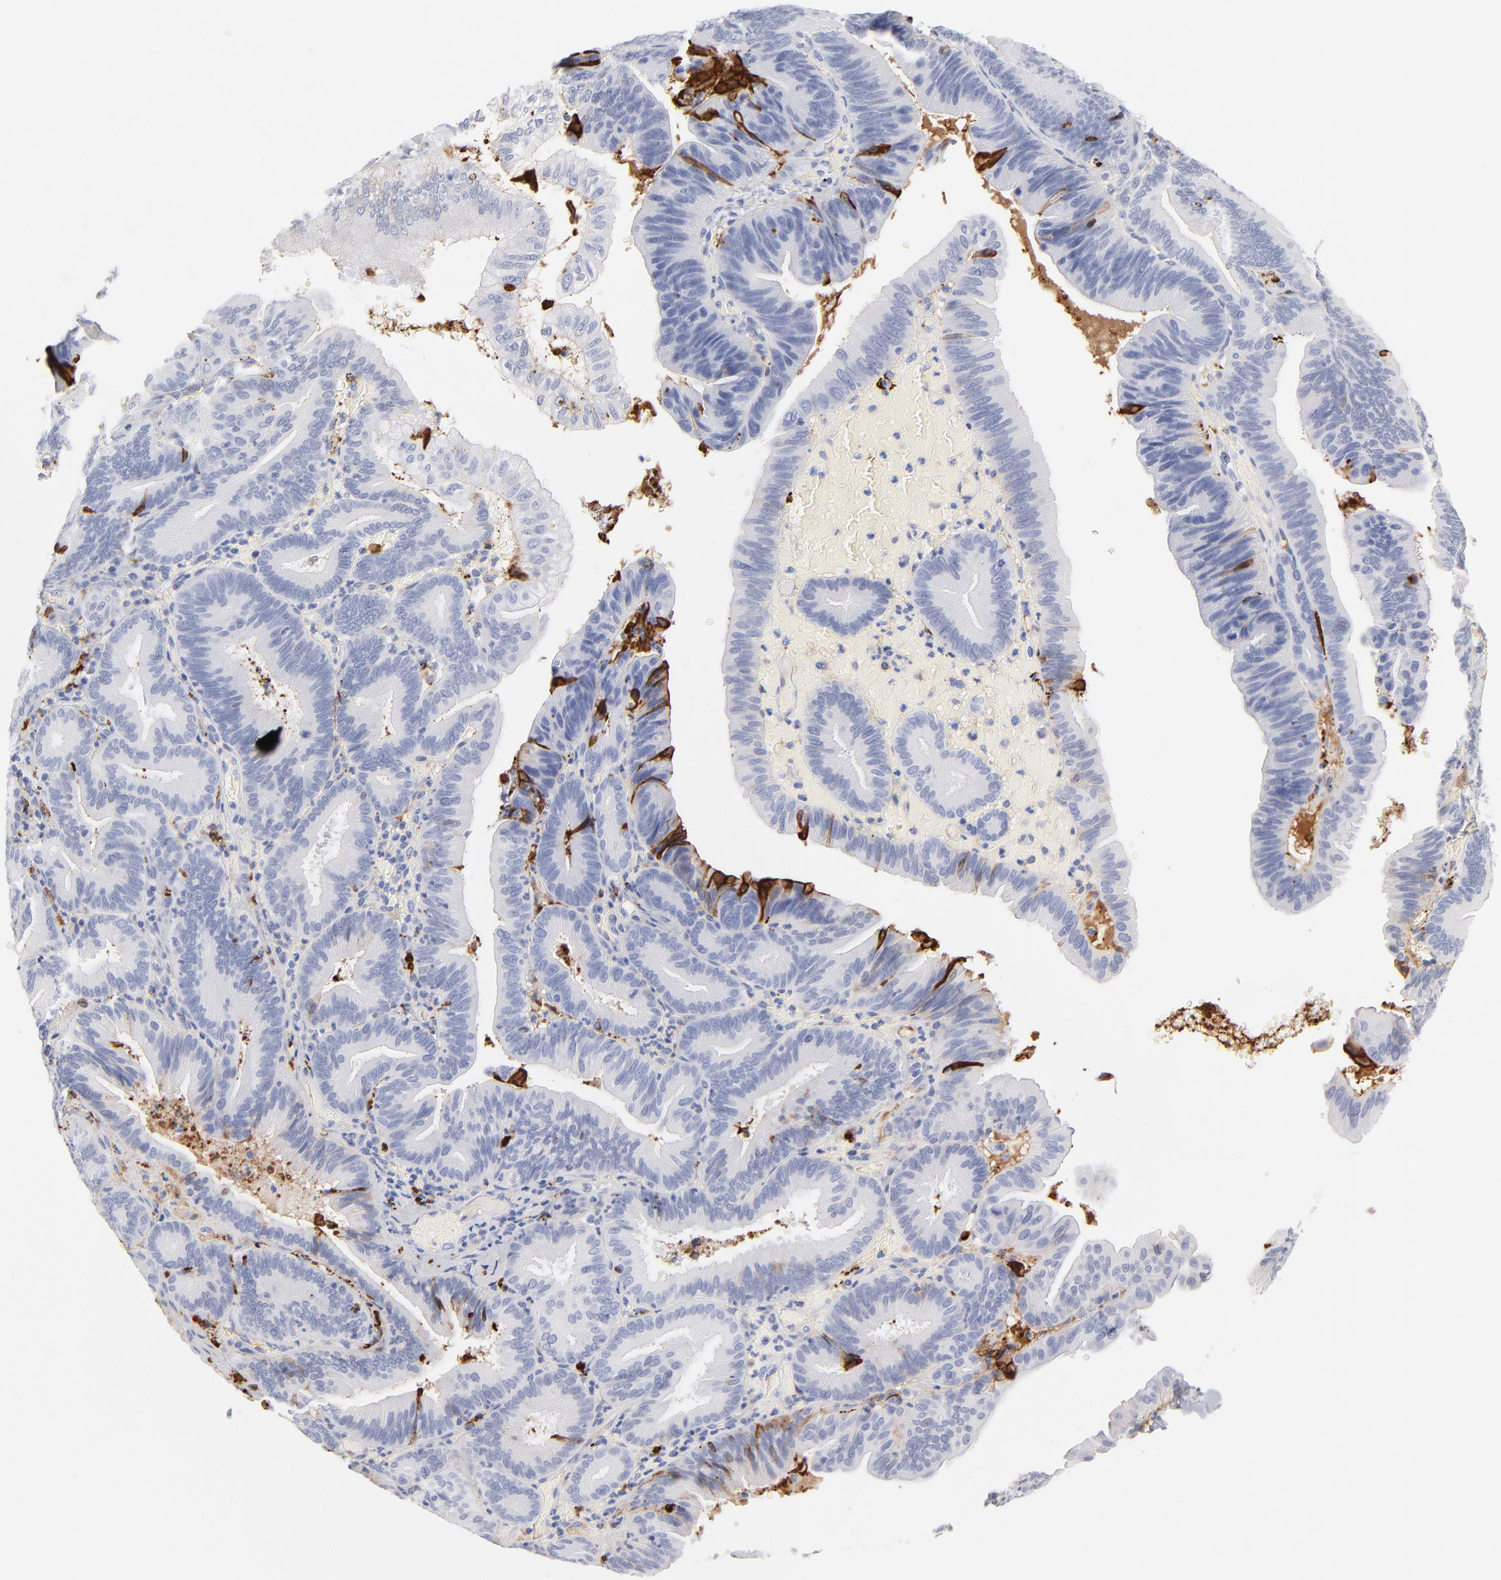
{"staining": {"intensity": "negative", "quantity": "none", "location": "none"}, "tissue": "pancreatic cancer", "cell_type": "Tumor cells", "image_type": "cancer", "snomed": [{"axis": "morphology", "description": "Adenocarcinoma, NOS"}, {"axis": "topography", "description": "Pancreas"}], "caption": "This histopathology image is of pancreatic cancer (adenocarcinoma) stained with IHC to label a protein in brown with the nuclei are counter-stained blue. There is no staining in tumor cells.", "gene": "APOH", "patient": {"sex": "male", "age": 82}}